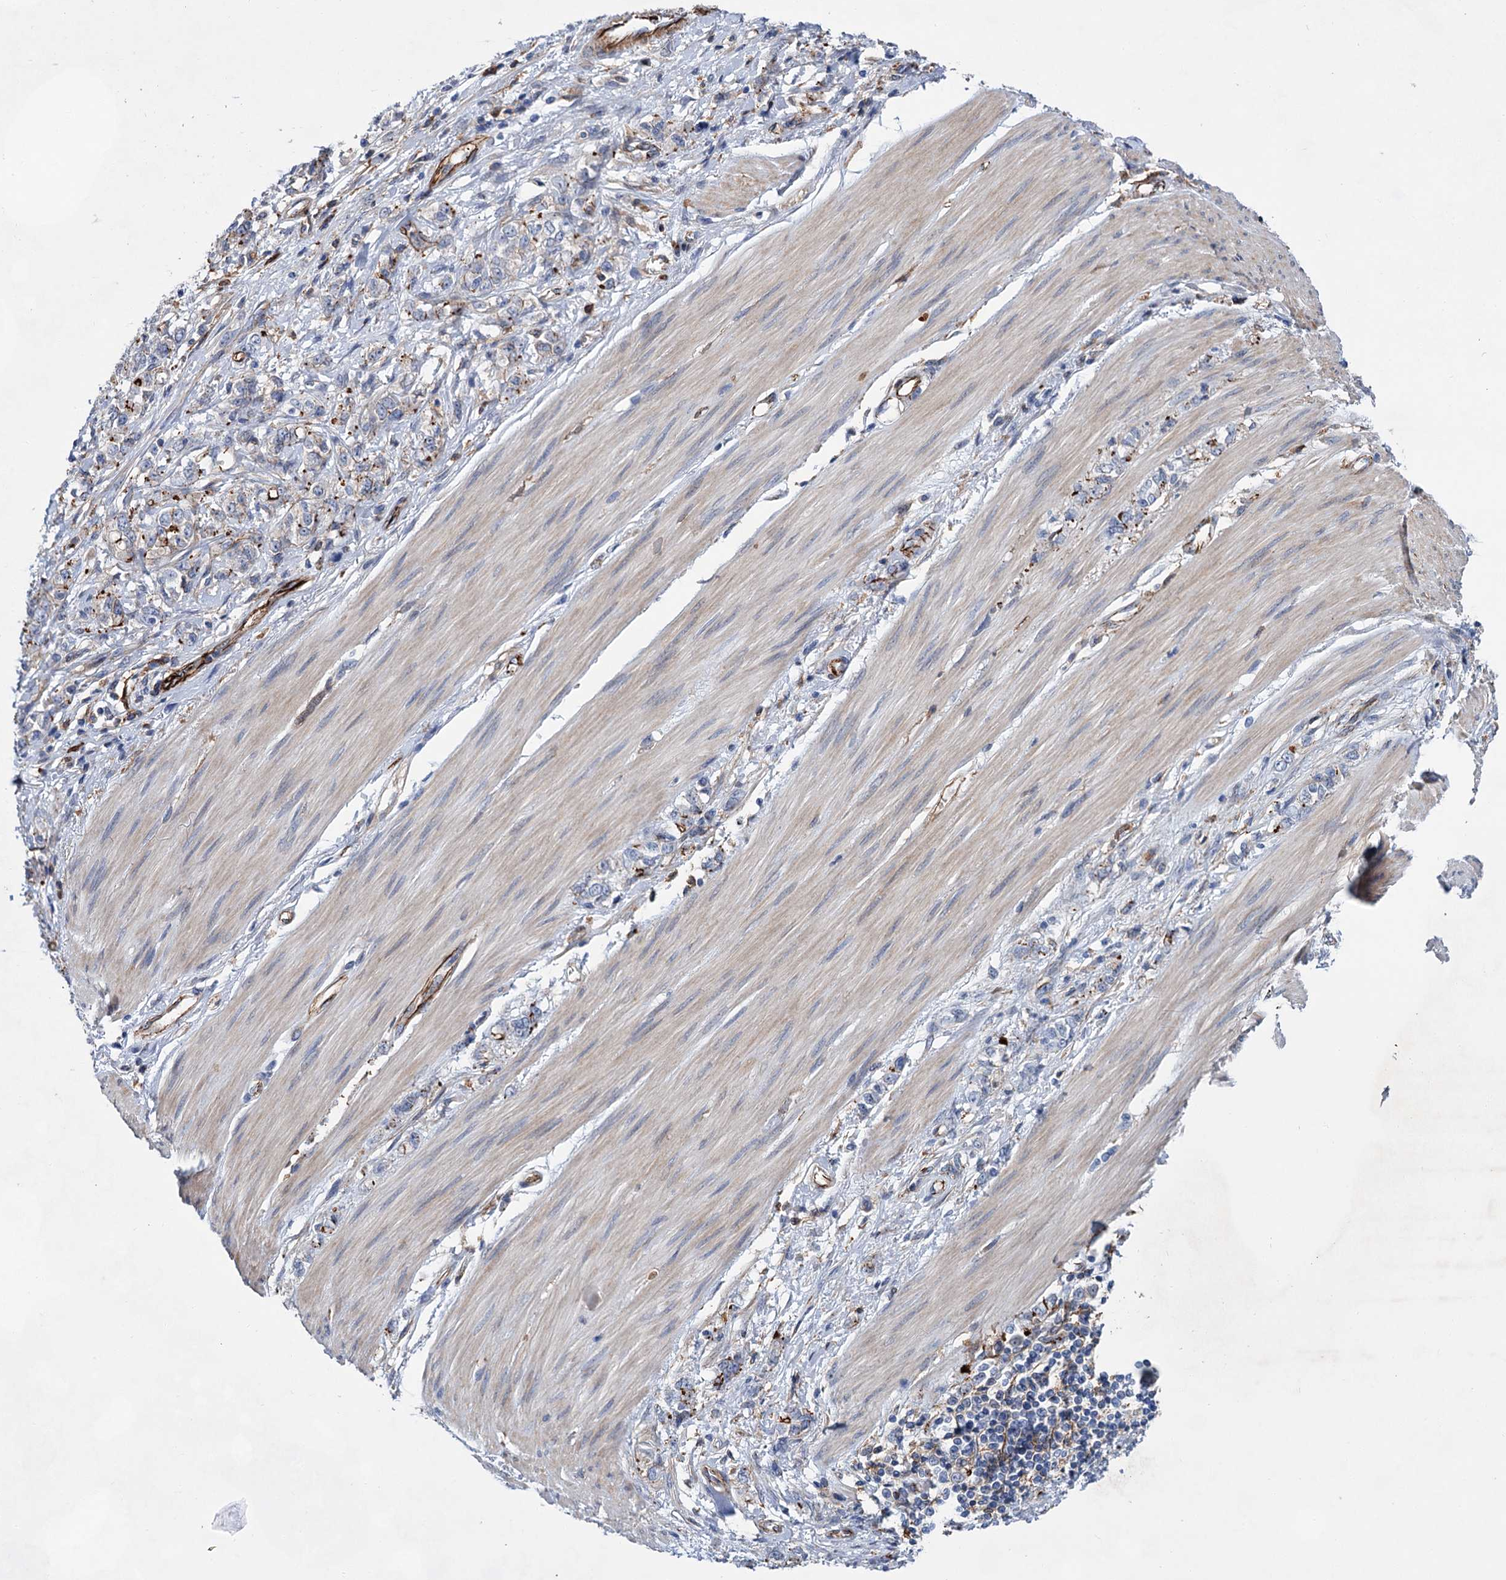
{"staining": {"intensity": "negative", "quantity": "none", "location": "none"}, "tissue": "stomach cancer", "cell_type": "Tumor cells", "image_type": "cancer", "snomed": [{"axis": "morphology", "description": "Adenocarcinoma, NOS"}, {"axis": "topography", "description": "Stomach"}], "caption": "A micrograph of stomach cancer (adenocarcinoma) stained for a protein reveals no brown staining in tumor cells.", "gene": "TMTC3", "patient": {"sex": "female", "age": 76}}